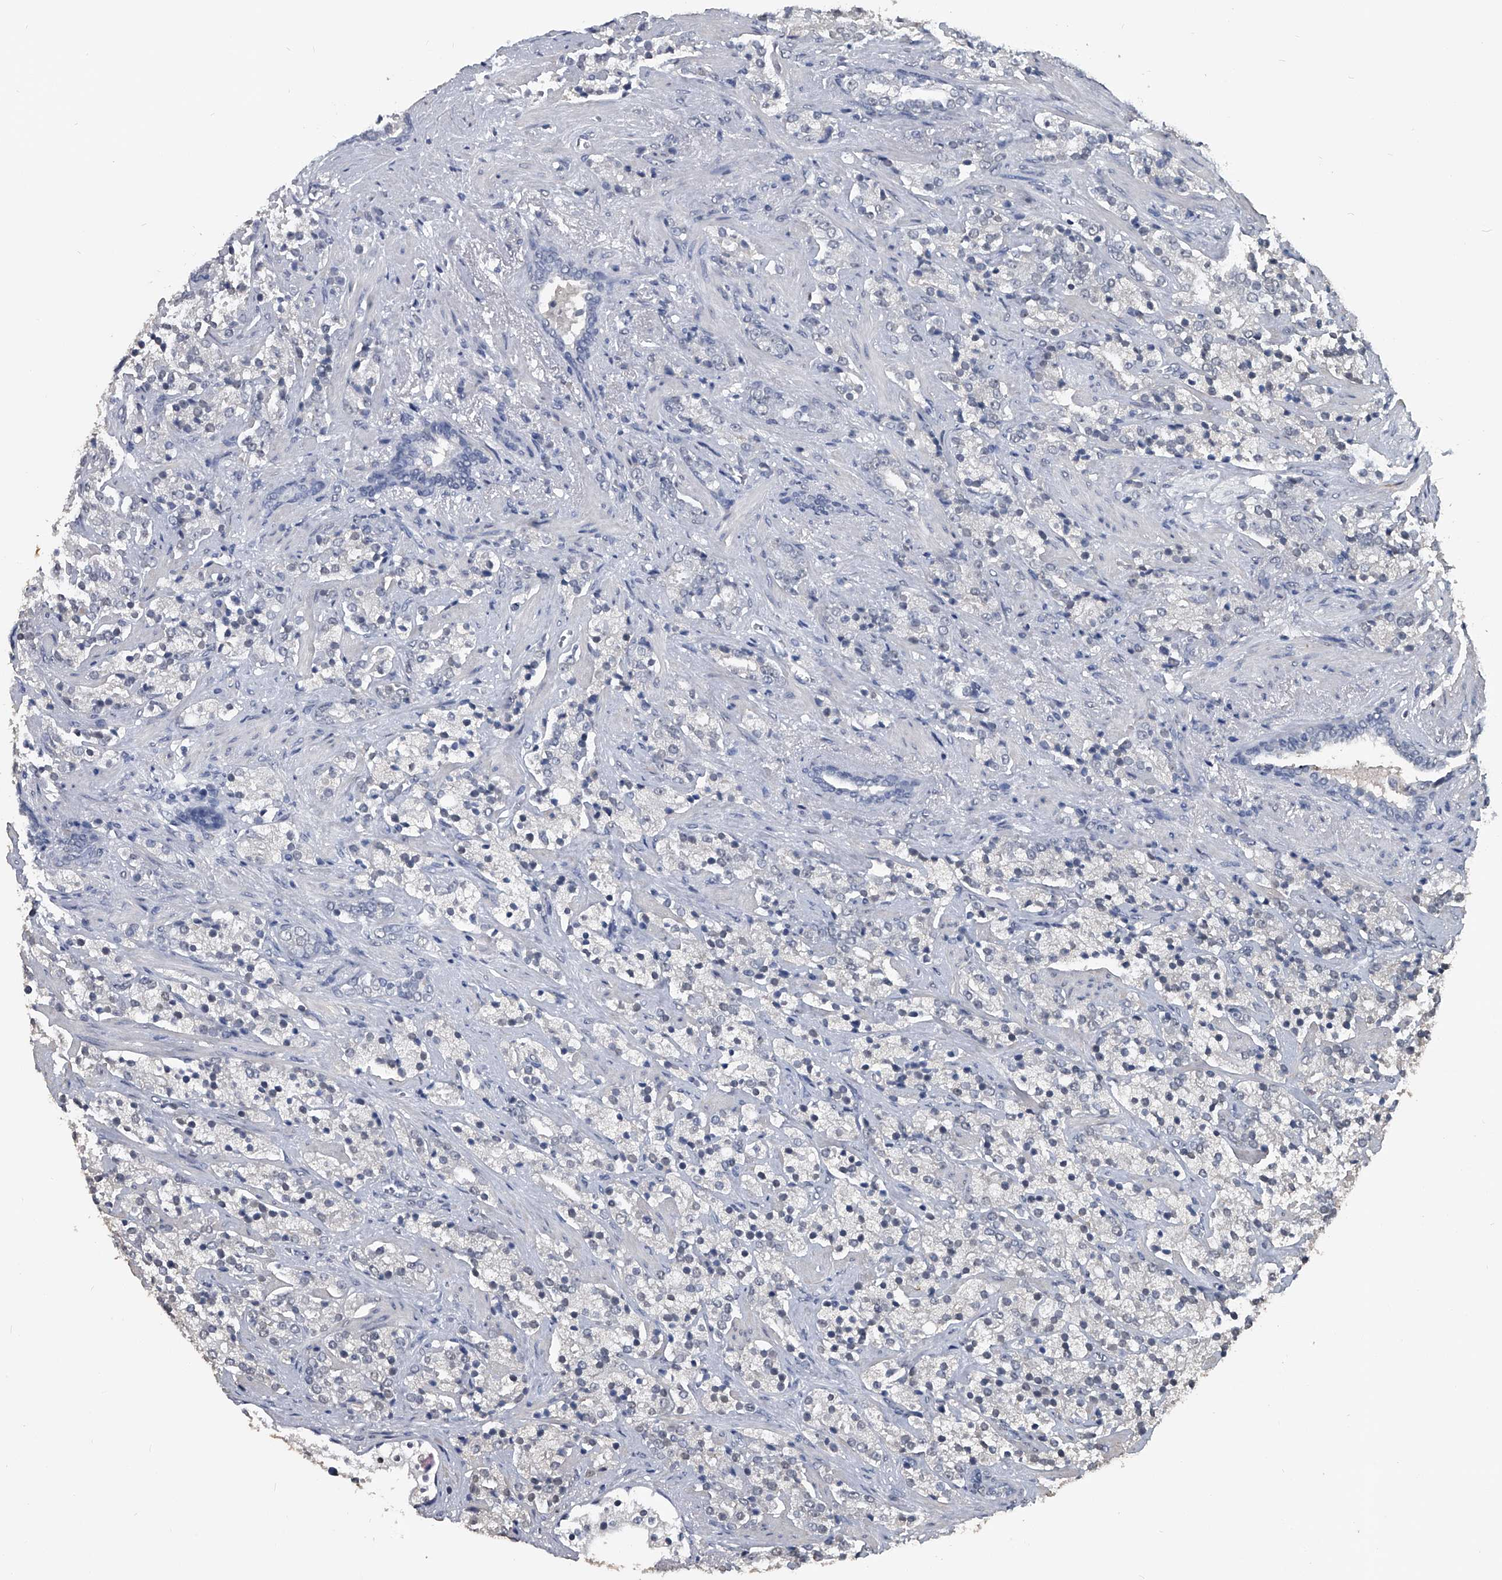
{"staining": {"intensity": "negative", "quantity": "none", "location": "none"}, "tissue": "prostate cancer", "cell_type": "Tumor cells", "image_type": "cancer", "snomed": [{"axis": "morphology", "description": "Adenocarcinoma, High grade"}, {"axis": "topography", "description": "Prostate"}], "caption": "Immunohistochemistry of prostate cancer reveals no positivity in tumor cells. (DAB immunohistochemistry (IHC), high magnification).", "gene": "MATR3", "patient": {"sex": "male", "age": 71}}